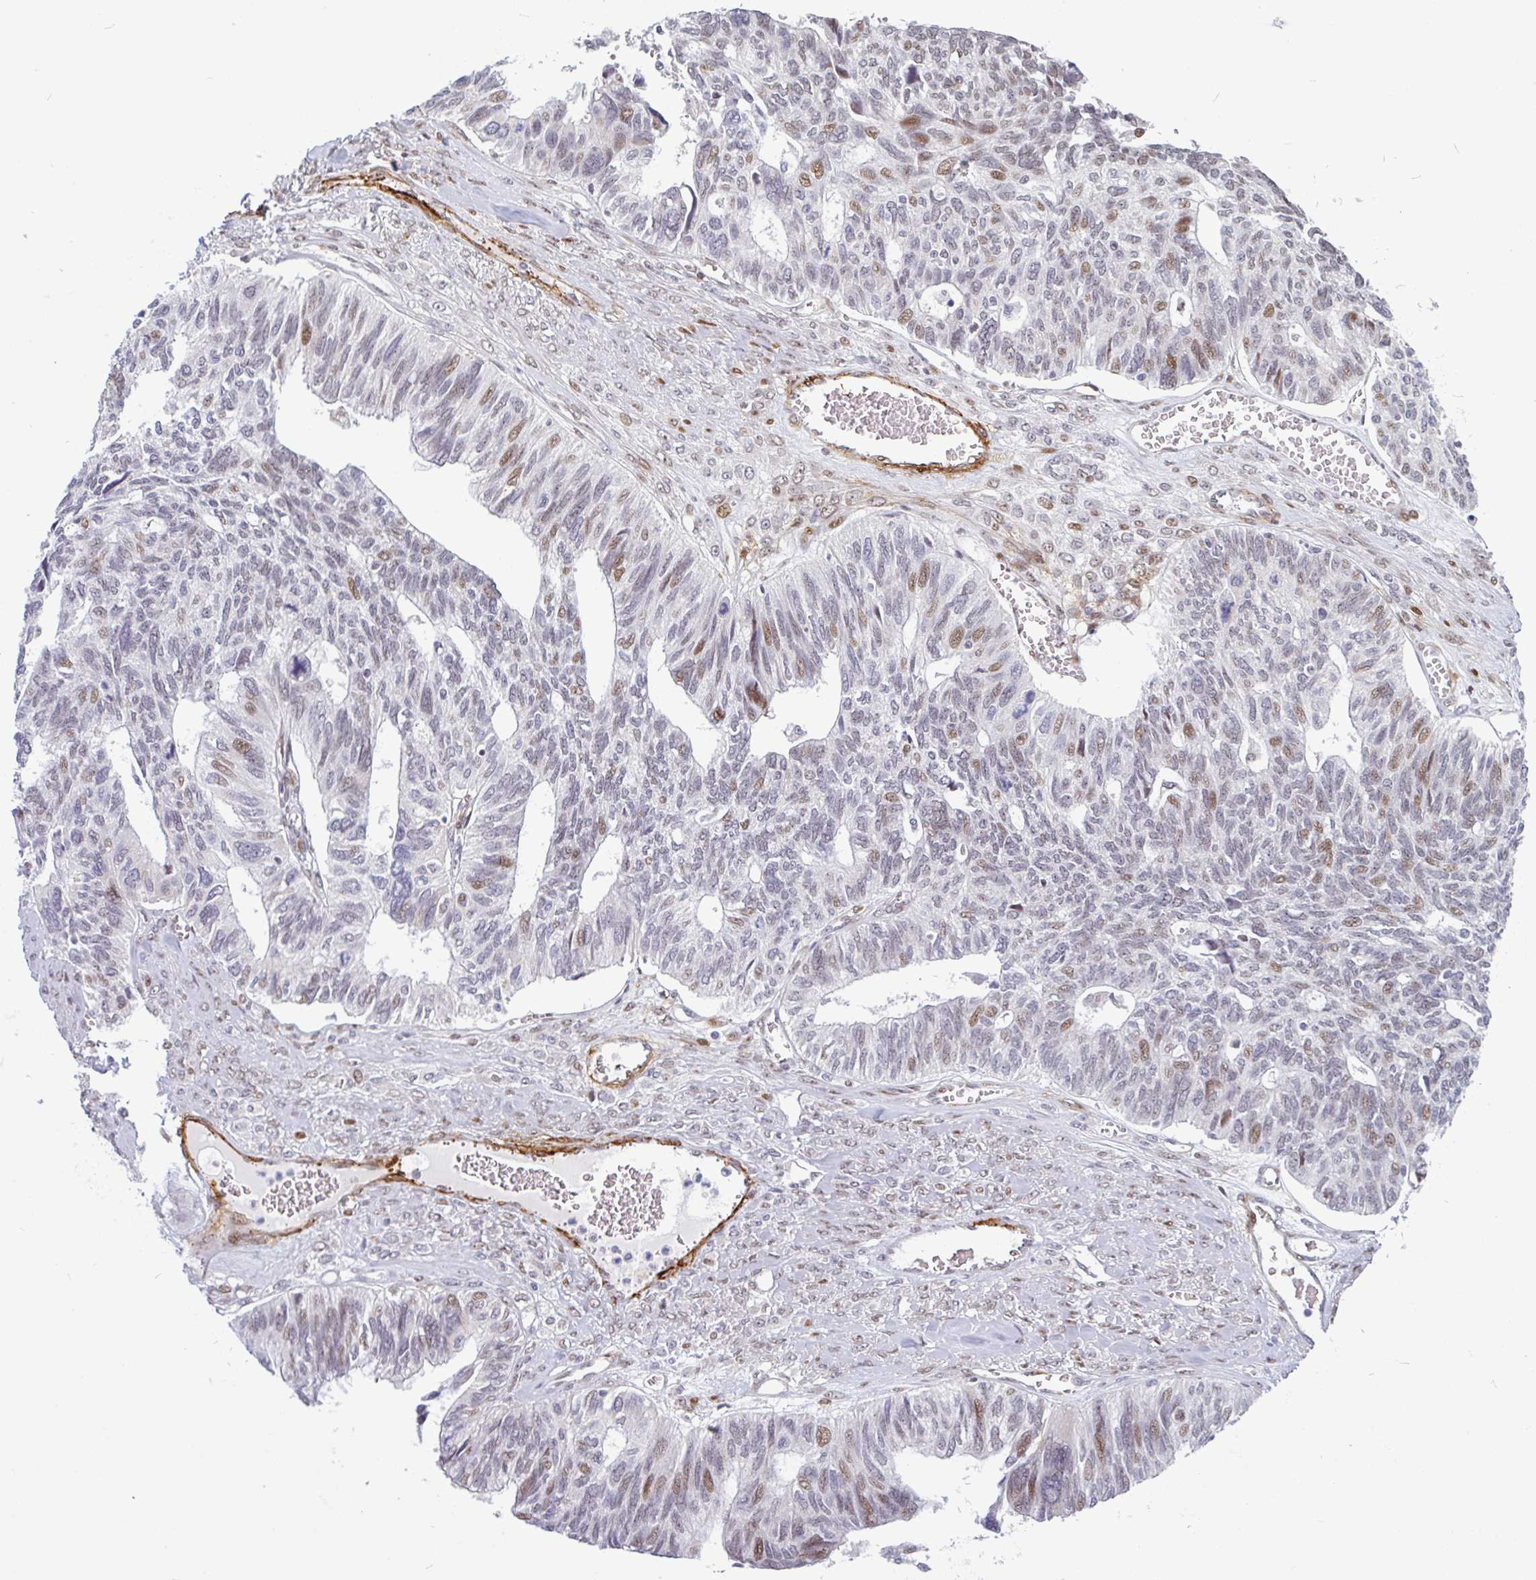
{"staining": {"intensity": "moderate", "quantity": "<25%", "location": "nuclear"}, "tissue": "ovarian cancer", "cell_type": "Tumor cells", "image_type": "cancer", "snomed": [{"axis": "morphology", "description": "Cystadenocarcinoma, serous, NOS"}, {"axis": "topography", "description": "Ovary"}], "caption": "Human serous cystadenocarcinoma (ovarian) stained with a brown dye displays moderate nuclear positive expression in approximately <25% of tumor cells.", "gene": "TMEM119", "patient": {"sex": "female", "age": 79}}